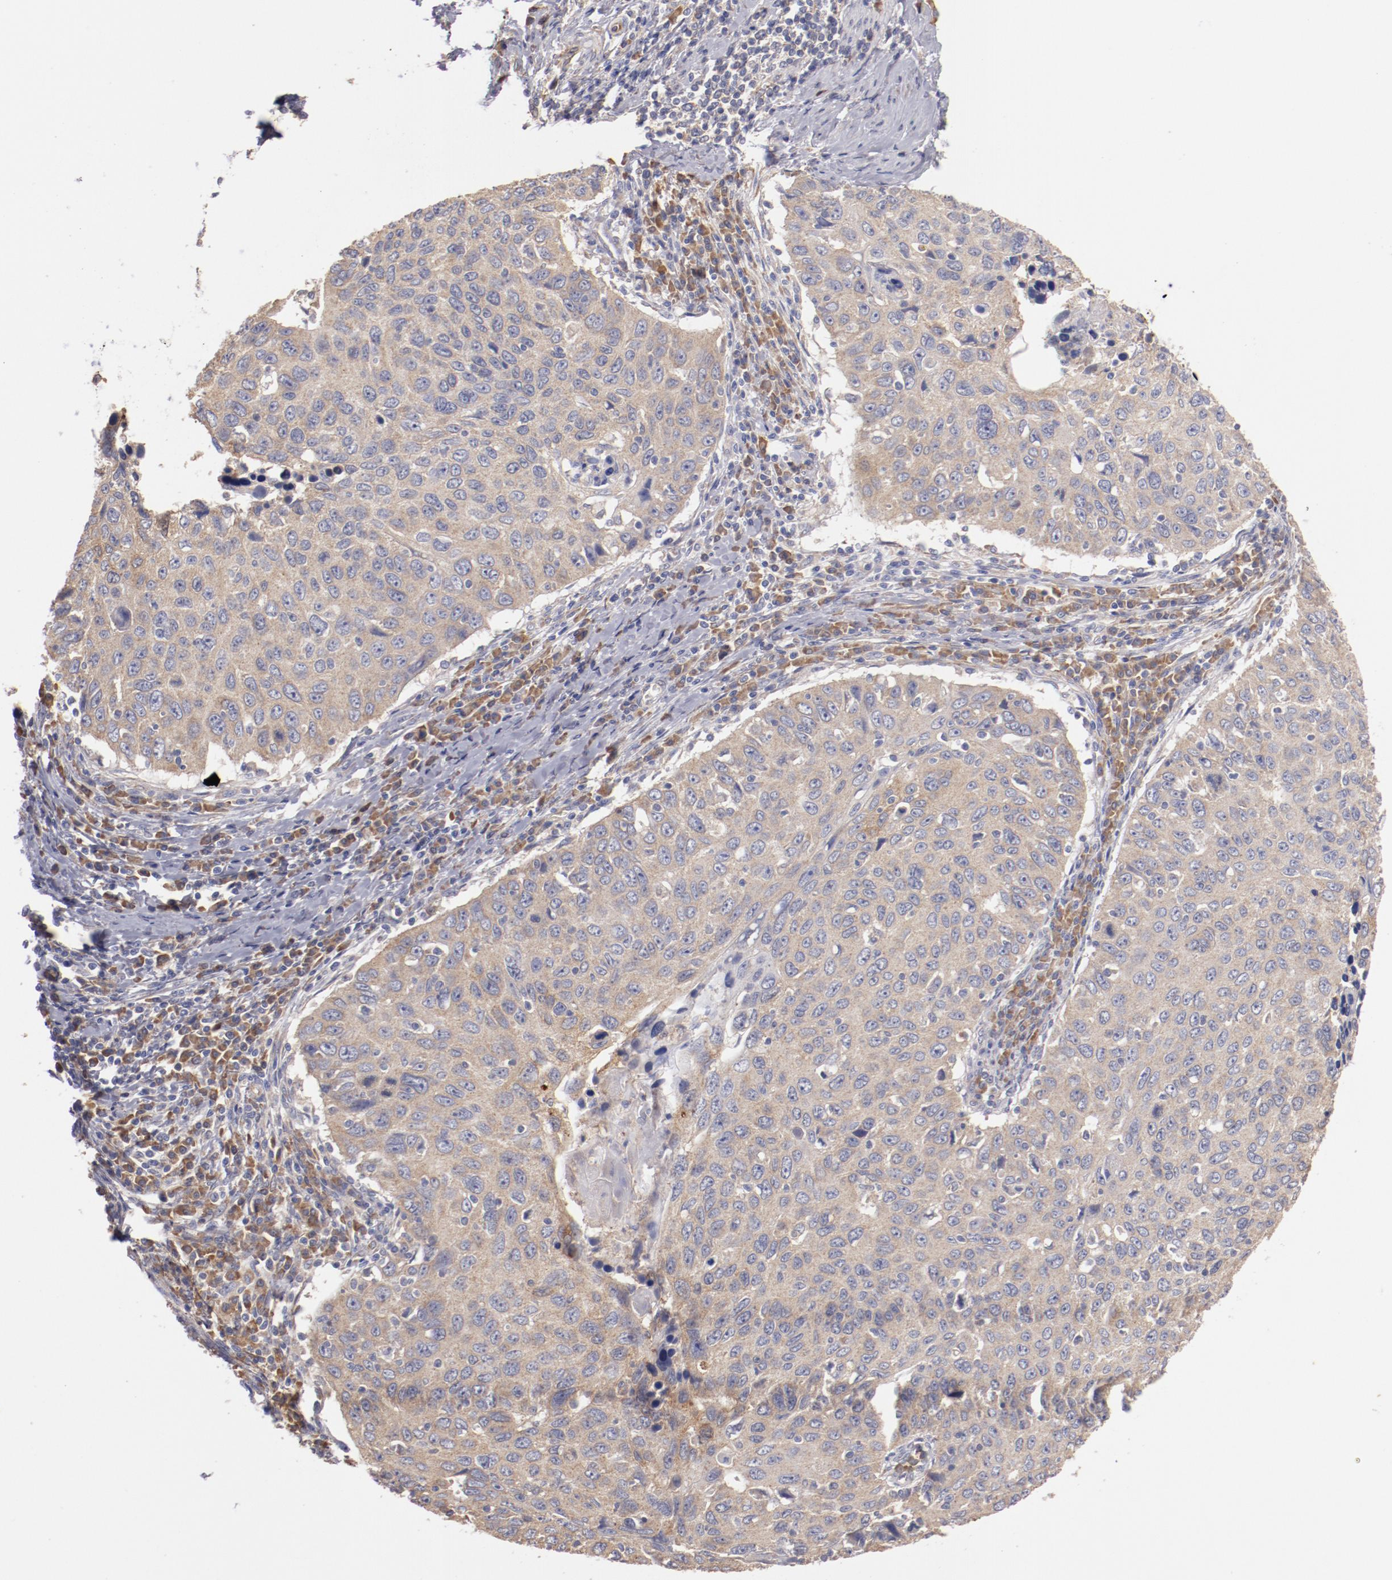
{"staining": {"intensity": "moderate", "quantity": ">75%", "location": "cytoplasmic/membranous"}, "tissue": "cervical cancer", "cell_type": "Tumor cells", "image_type": "cancer", "snomed": [{"axis": "morphology", "description": "Squamous cell carcinoma, NOS"}, {"axis": "topography", "description": "Cervix"}], "caption": "A histopathology image of human squamous cell carcinoma (cervical) stained for a protein reveals moderate cytoplasmic/membranous brown staining in tumor cells.", "gene": "ENTPD5", "patient": {"sex": "female", "age": 53}}